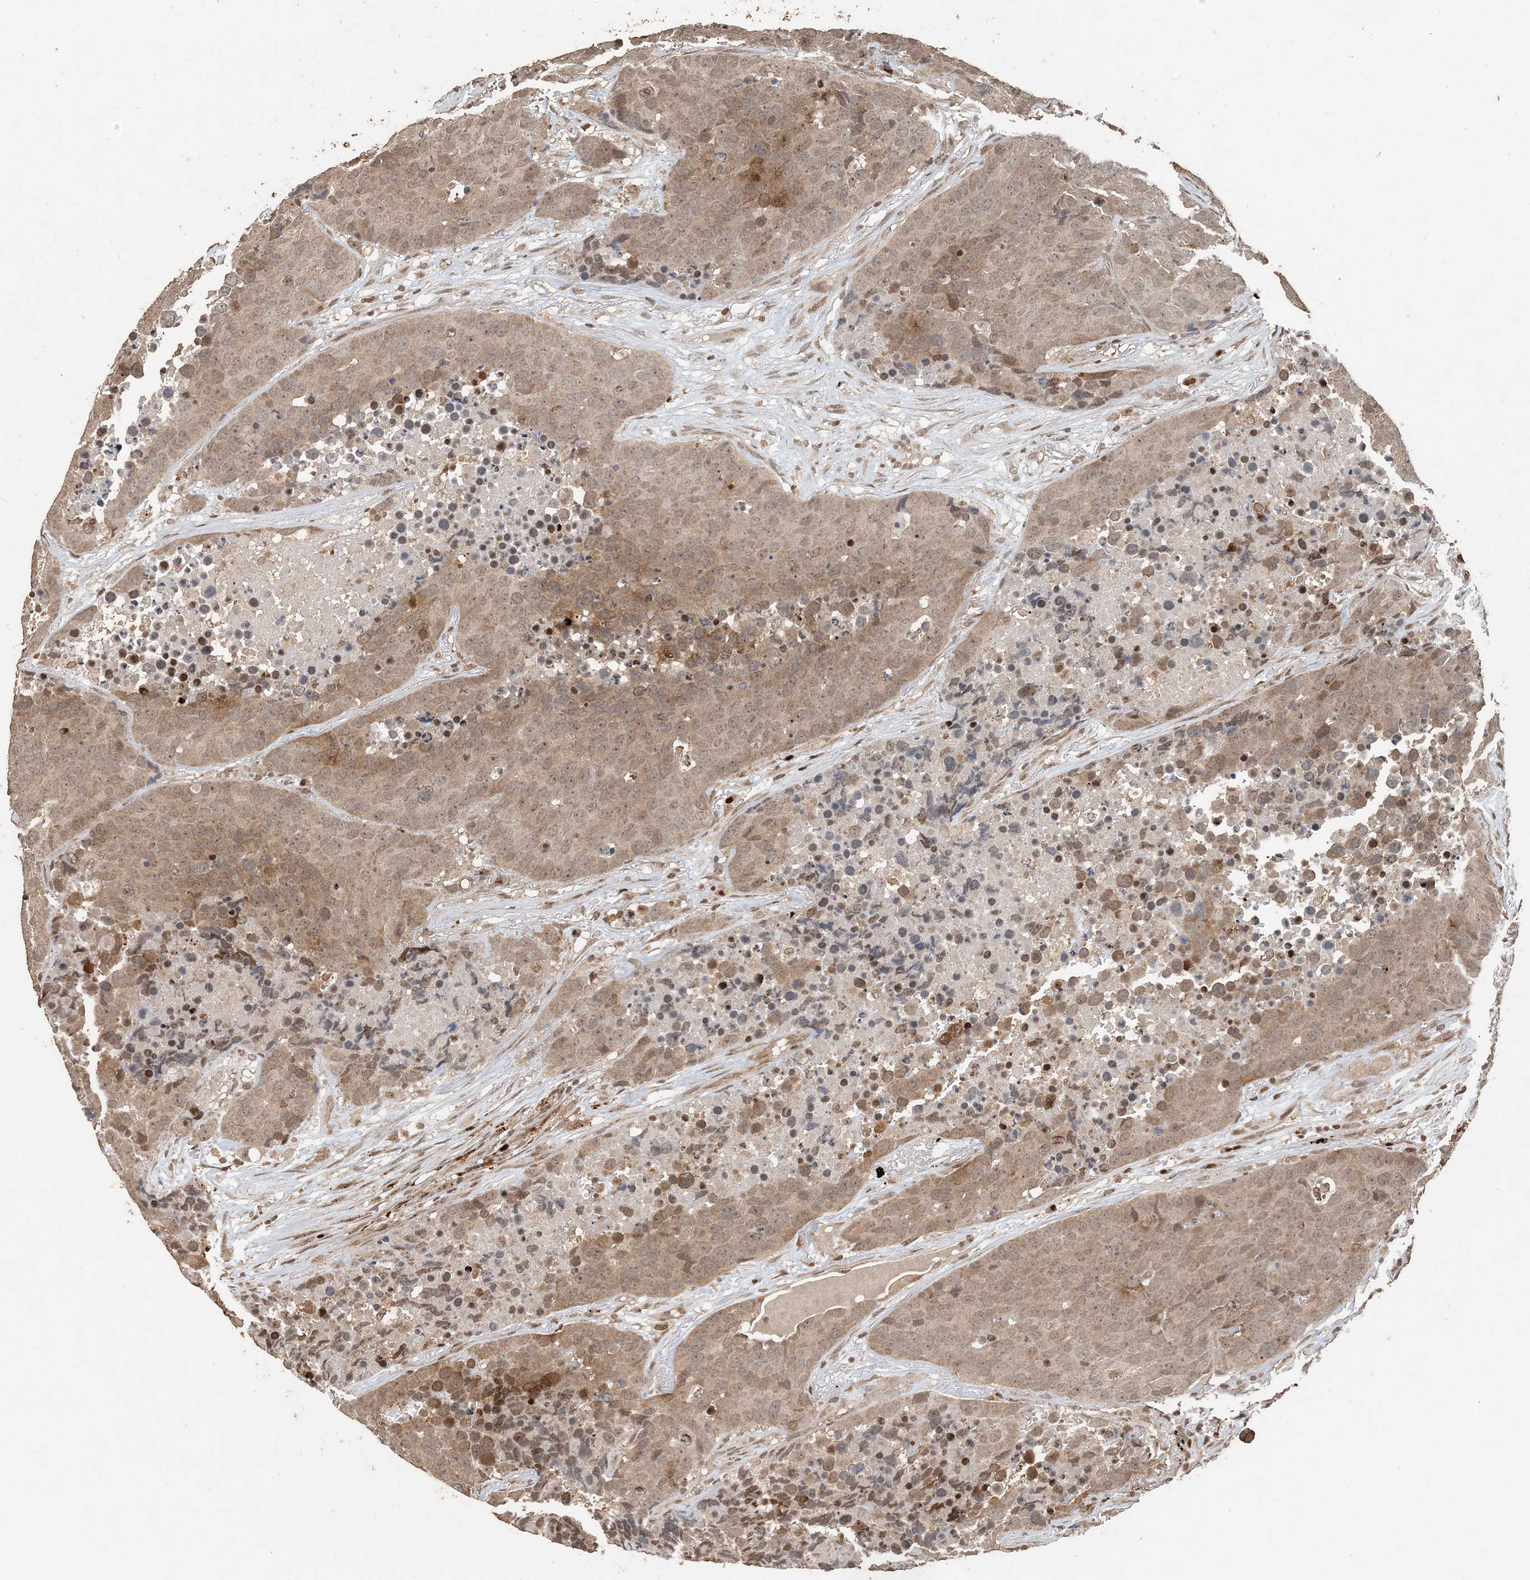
{"staining": {"intensity": "moderate", "quantity": ">75%", "location": "cytoplasmic/membranous"}, "tissue": "carcinoid", "cell_type": "Tumor cells", "image_type": "cancer", "snomed": [{"axis": "morphology", "description": "Carcinoid, malignant, NOS"}, {"axis": "topography", "description": "Lung"}], "caption": "Protein staining exhibits moderate cytoplasmic/membranous staining in about >75% of tumor cells in carcinoid (malignant).", "gene": "ATP13A2", "patient": {"sex": "male", "age": 60}}